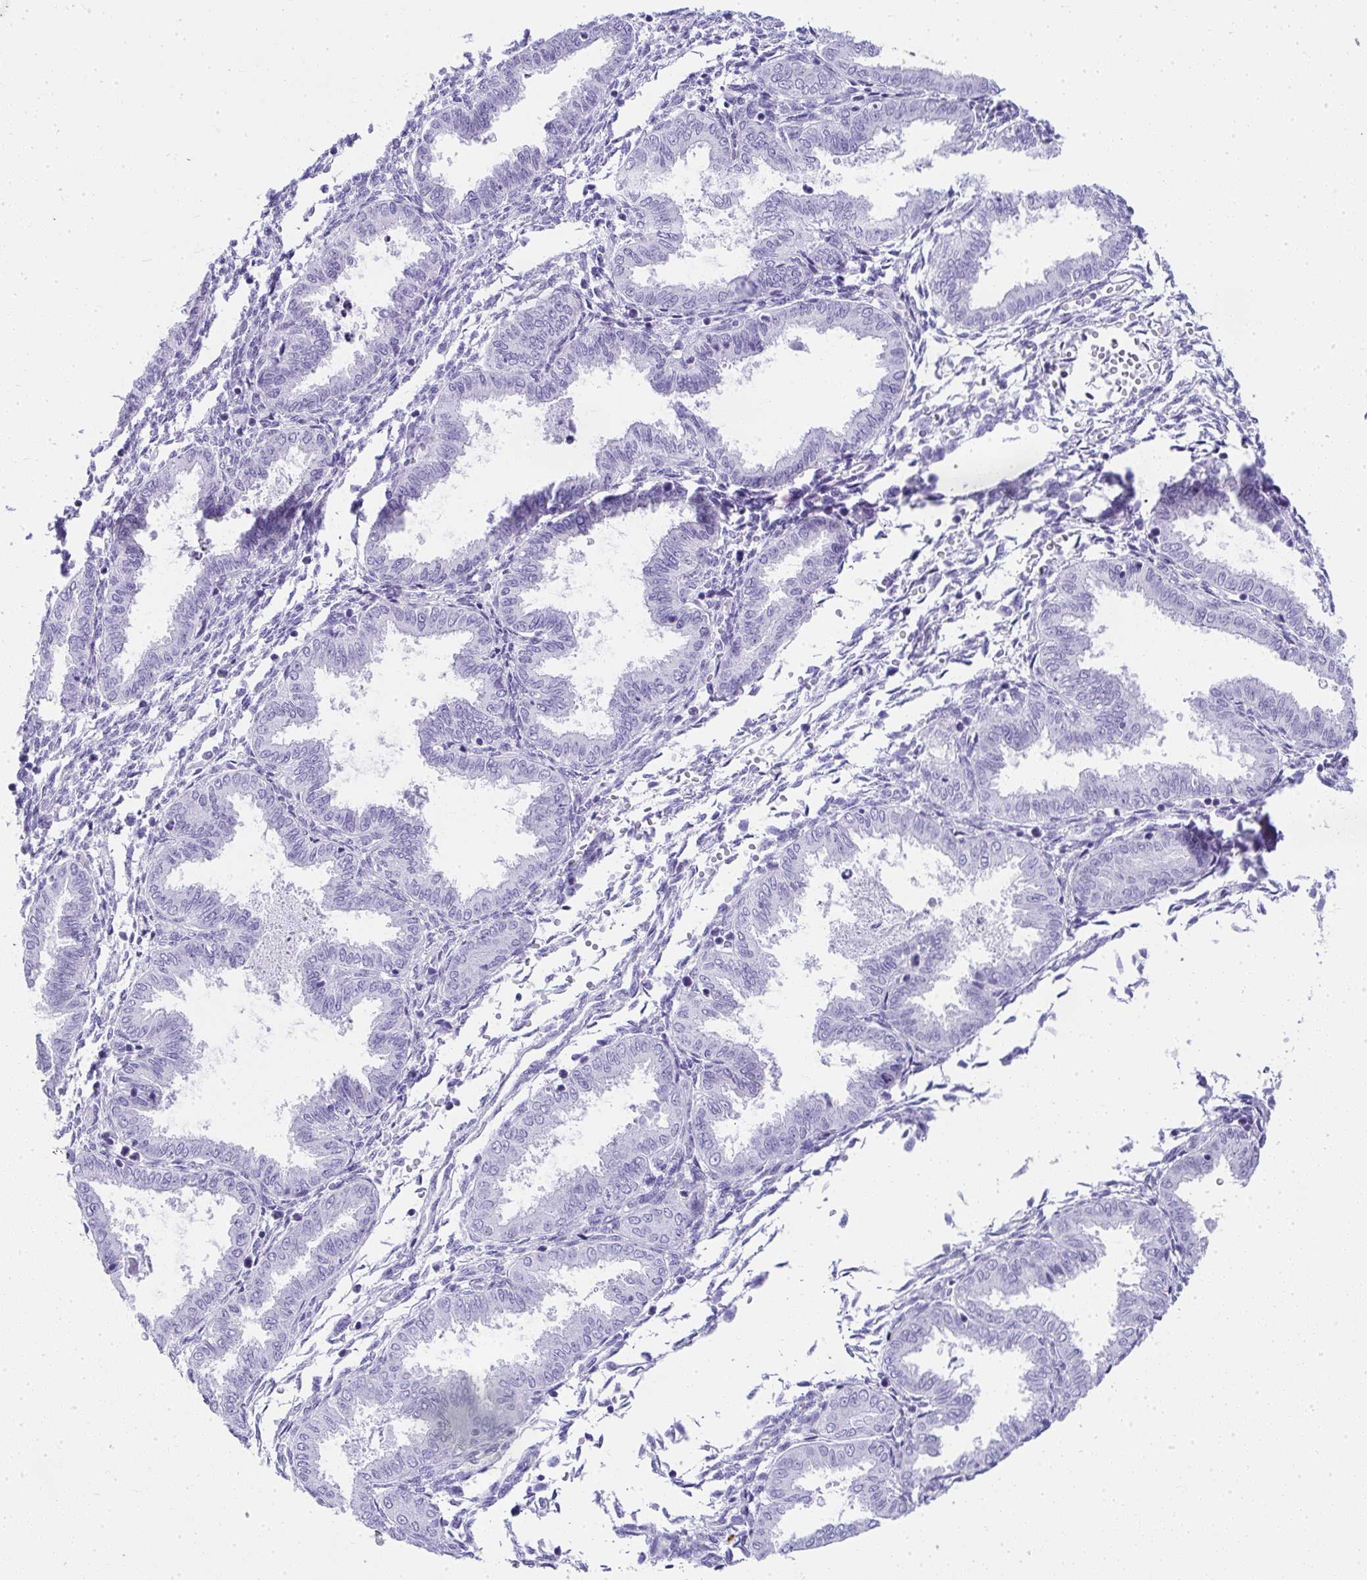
{"staining": {"intensity": "negative", "quantity": "none", "location": "none"}, "tissue": "endometrium", "cell_type": "Cells in endometrial stroma", "image_type": "normal", "snomed": [{"axis": "morphology", "description": "Normal tissue, NOS"}, {"axis": "topography", "description": "Endometrium"}], "caption": "Protein analysis of unremarkable endometrium exhibits no significant positivity in cells in endometrial stroma. (DAB immunohistochemistry visualized using brightfield microscopy, high magnification).", "gene": "CDADC1", "patient": {"sex": "female", "age": 33}}